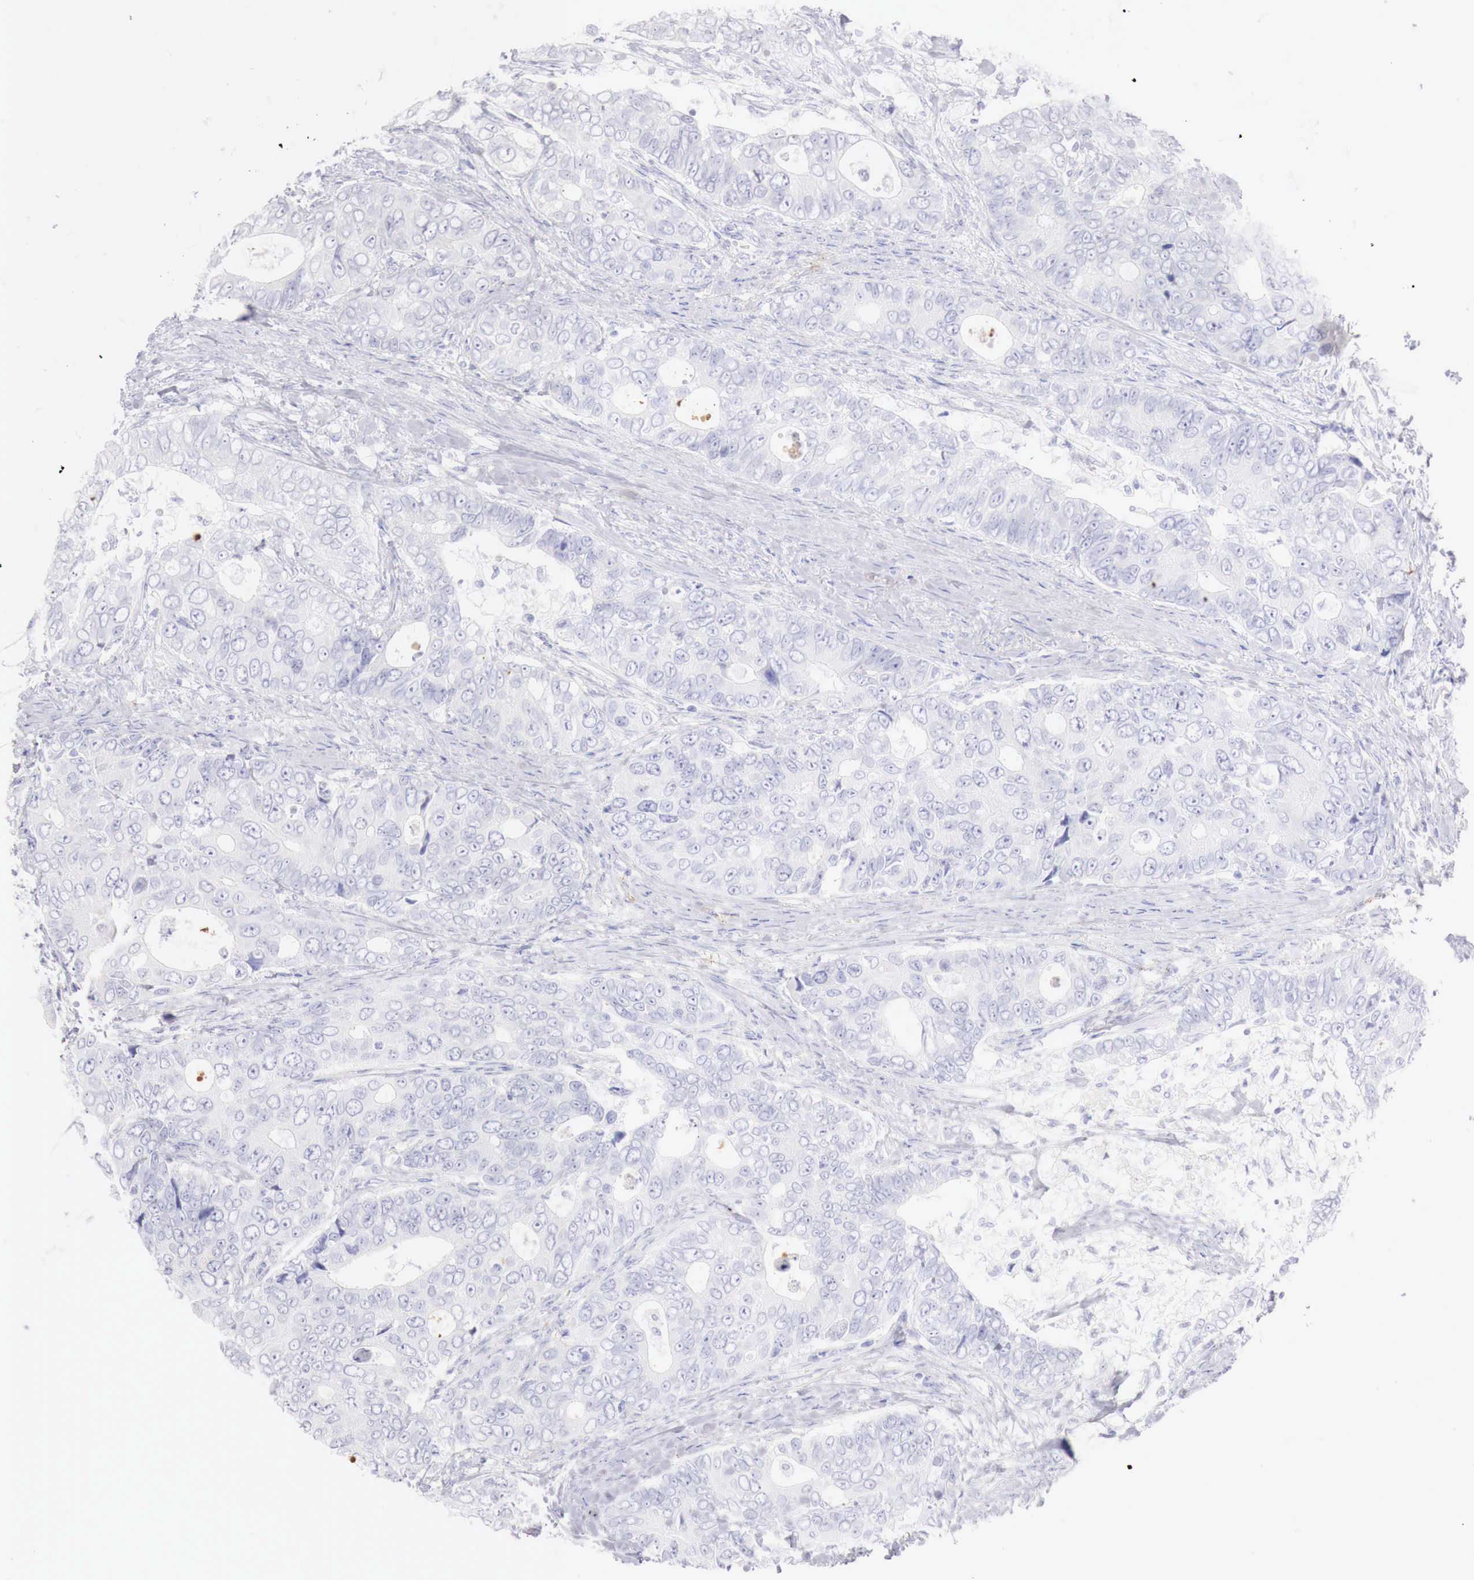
{"staining": {"intensity": "negative", "quantity": "none", "location": "none"}, "tissue": "colorectal cancer", "cell_type": "Tumor cells", "image_type": "cancer", "snomed": [{"axis": "morphology", "description": "Adenocarcinoma, NOS"}, {"axis": "topography", "description": "Rectum"}], "caption": "Tumor cells show no significant protein expression in colorectal adenocarcinoma.", "gene": "INHA", "patient": {"sex": "female", "age": 67}}